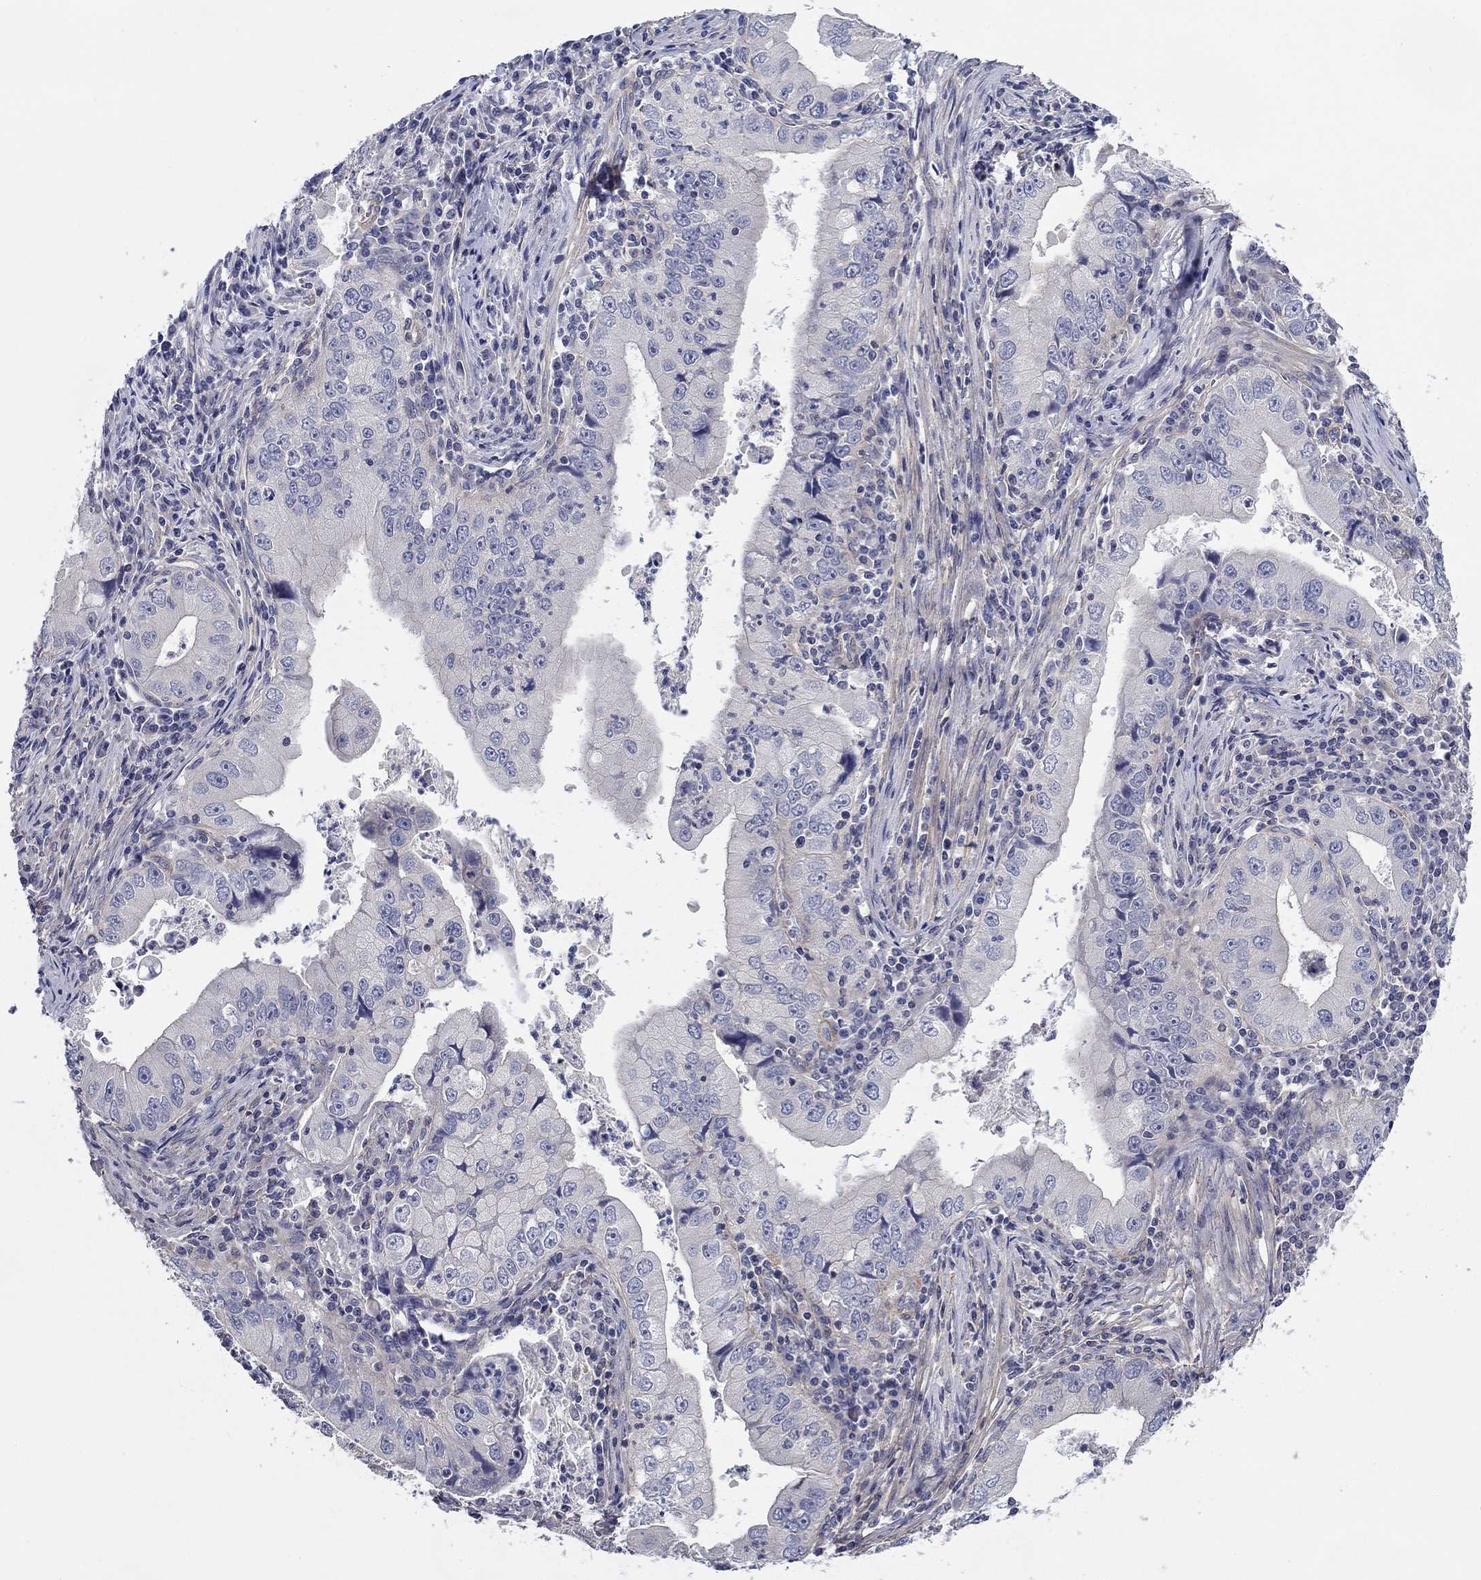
{"staining": {"intensity": "negative", "quantity": "none", "location": "none"}, "tissue": "stomach cancer", "cell_type": "Tumor cells", "image_type": "cancer", "snomed": [{"axis": "morphology", "description": "Adenocarcinoma, NOS"}, {"axis": "topography", "description": "Stomach"}], "caption": "An immunohistochemistry (IHC) photomicrograph of stomach cancer is shown. There is no staining in tumor cells of stomach cancer.", "gene": "GRK7", "patient": {"sex": "male", "age": 76}}